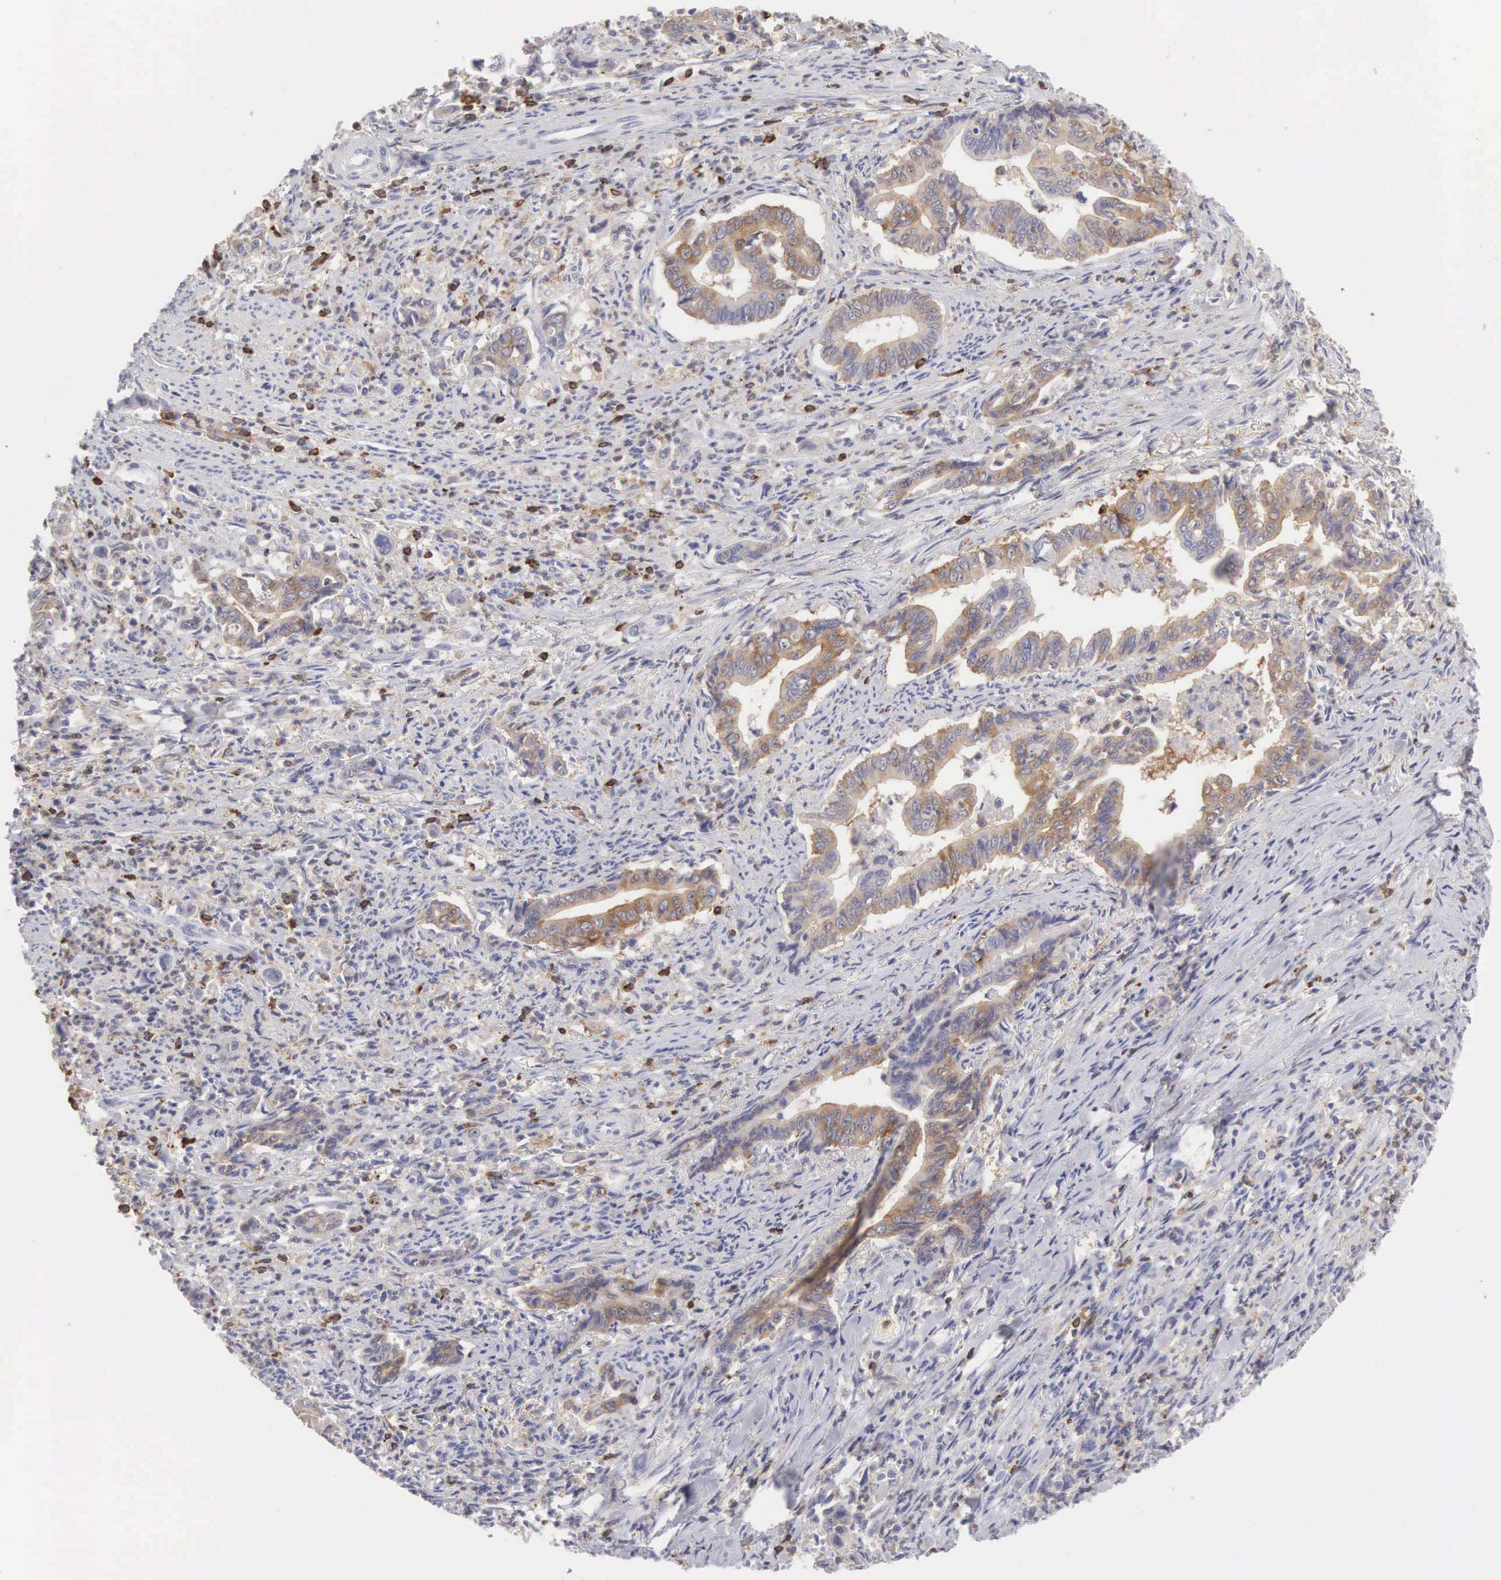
{"staining": {"intensity": "moderate", "quantity": ">75%", "location": "cytoplasmic/membranous"}, "tissue": "stomach cancer", "cell_type": "Tumor cells", "image_type": "cancer", "snomed": [{"axis": "morphology", "description": "Adenocarcinoma, NOS"}, {"axis": "topography", "description": "Stomach"}], "caption": "Immunohistochemistry (IHC) (DAB) staining of stomach cancer (adenocarcinoma) displays moderate cytoplasmic/membranous protein staining in about >75% of tumor cells.", "gene": "SH3BP1", "patient": {"sex": "female", "age": 76}}